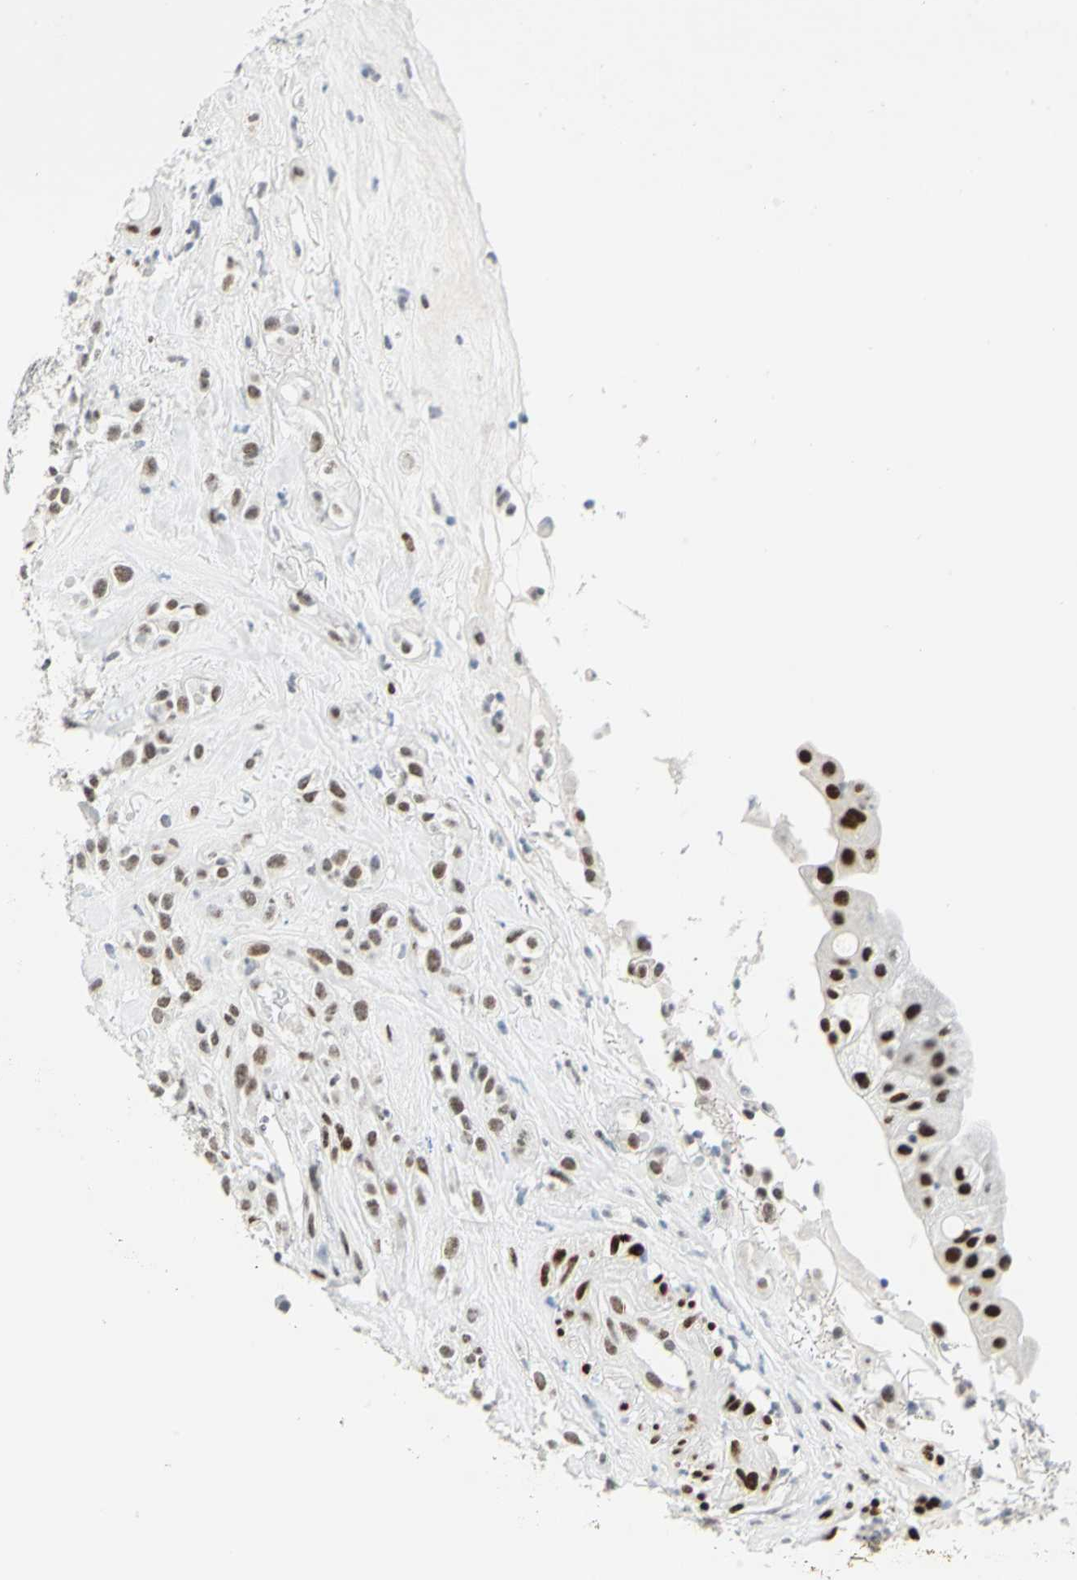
{"staining": {"intensity": "moderate", "quantity": ">75%", "location": "nuclear"}, "tissue": "head and neck cancer", "cell_type": "Tumor cells", "image_type": "cancer", "snomed": [{"axis": "morphology", "description": "Squamous cell carcinoma, NOS"}, {"axis": "topography", "description": "Head-Neck"}], "caption": "A high-resolution image shows IHC staining of head and neck cancer, which demonstrates moderate nuclear expression in about >75% of tumor cells.", "gene": "MEIS2", "patient": {"sex": "male", "age": 62}}